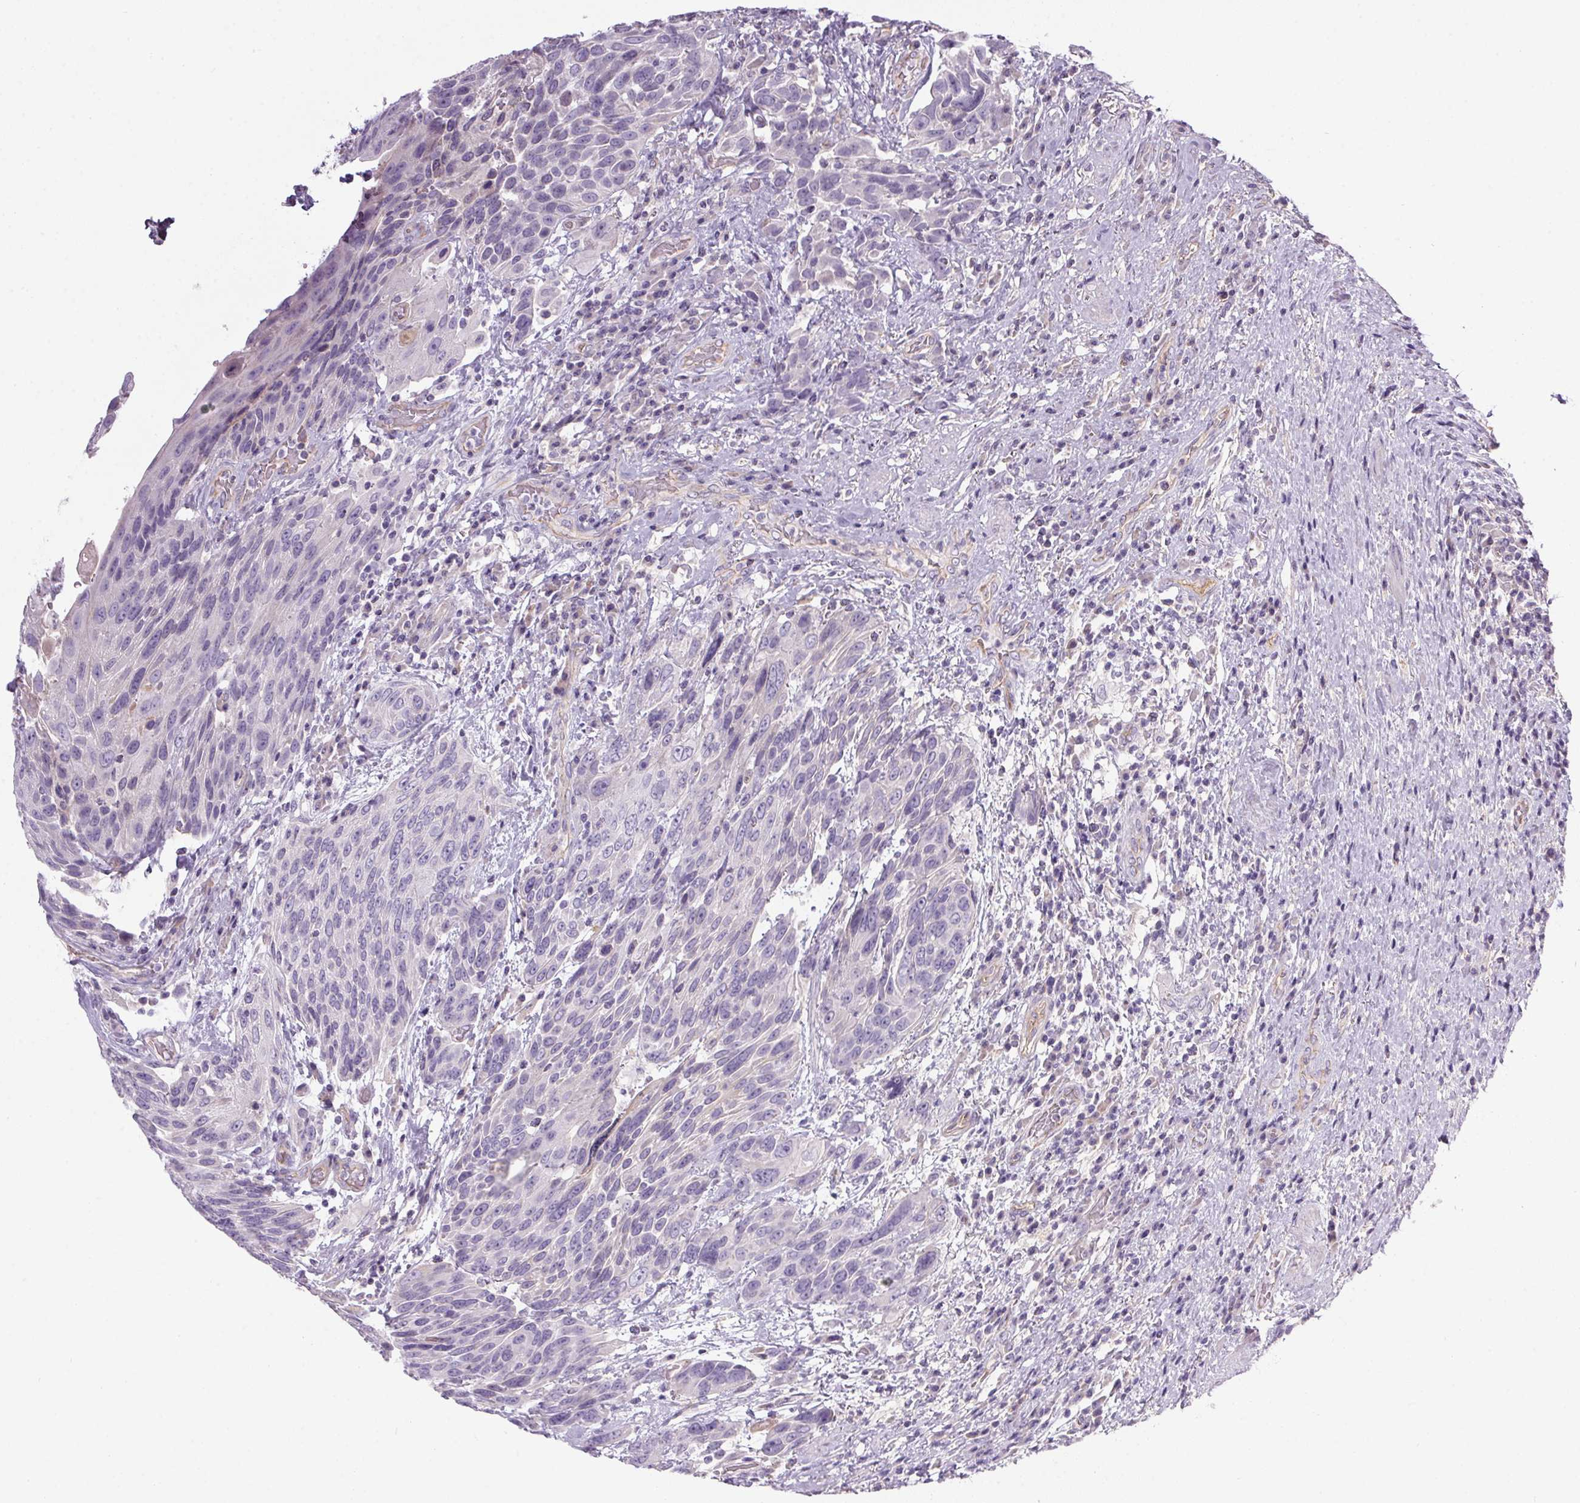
{"staining": {"intensity": "negative", "quantity": "none", "location": "none"}, "tissue": "urothelial cancer", "cell_type": "Tumor cells", "image_type": "cancer", "snomed": [{"axis": "morphology", "description": "Urothelial carcinoma, High grade"}, {"axis": "topography", "description": "Urinary bladder"}], "caption": "Tumor cells are negative for protein expression in human urothelial cancer. Brightfield microscopy of immunohistochemistry stained with DAB (brown) and hematoxylin (blue), captured at high magnification.", "gene": "APOC4", "patient": {"sex": "female", "age": 70}}